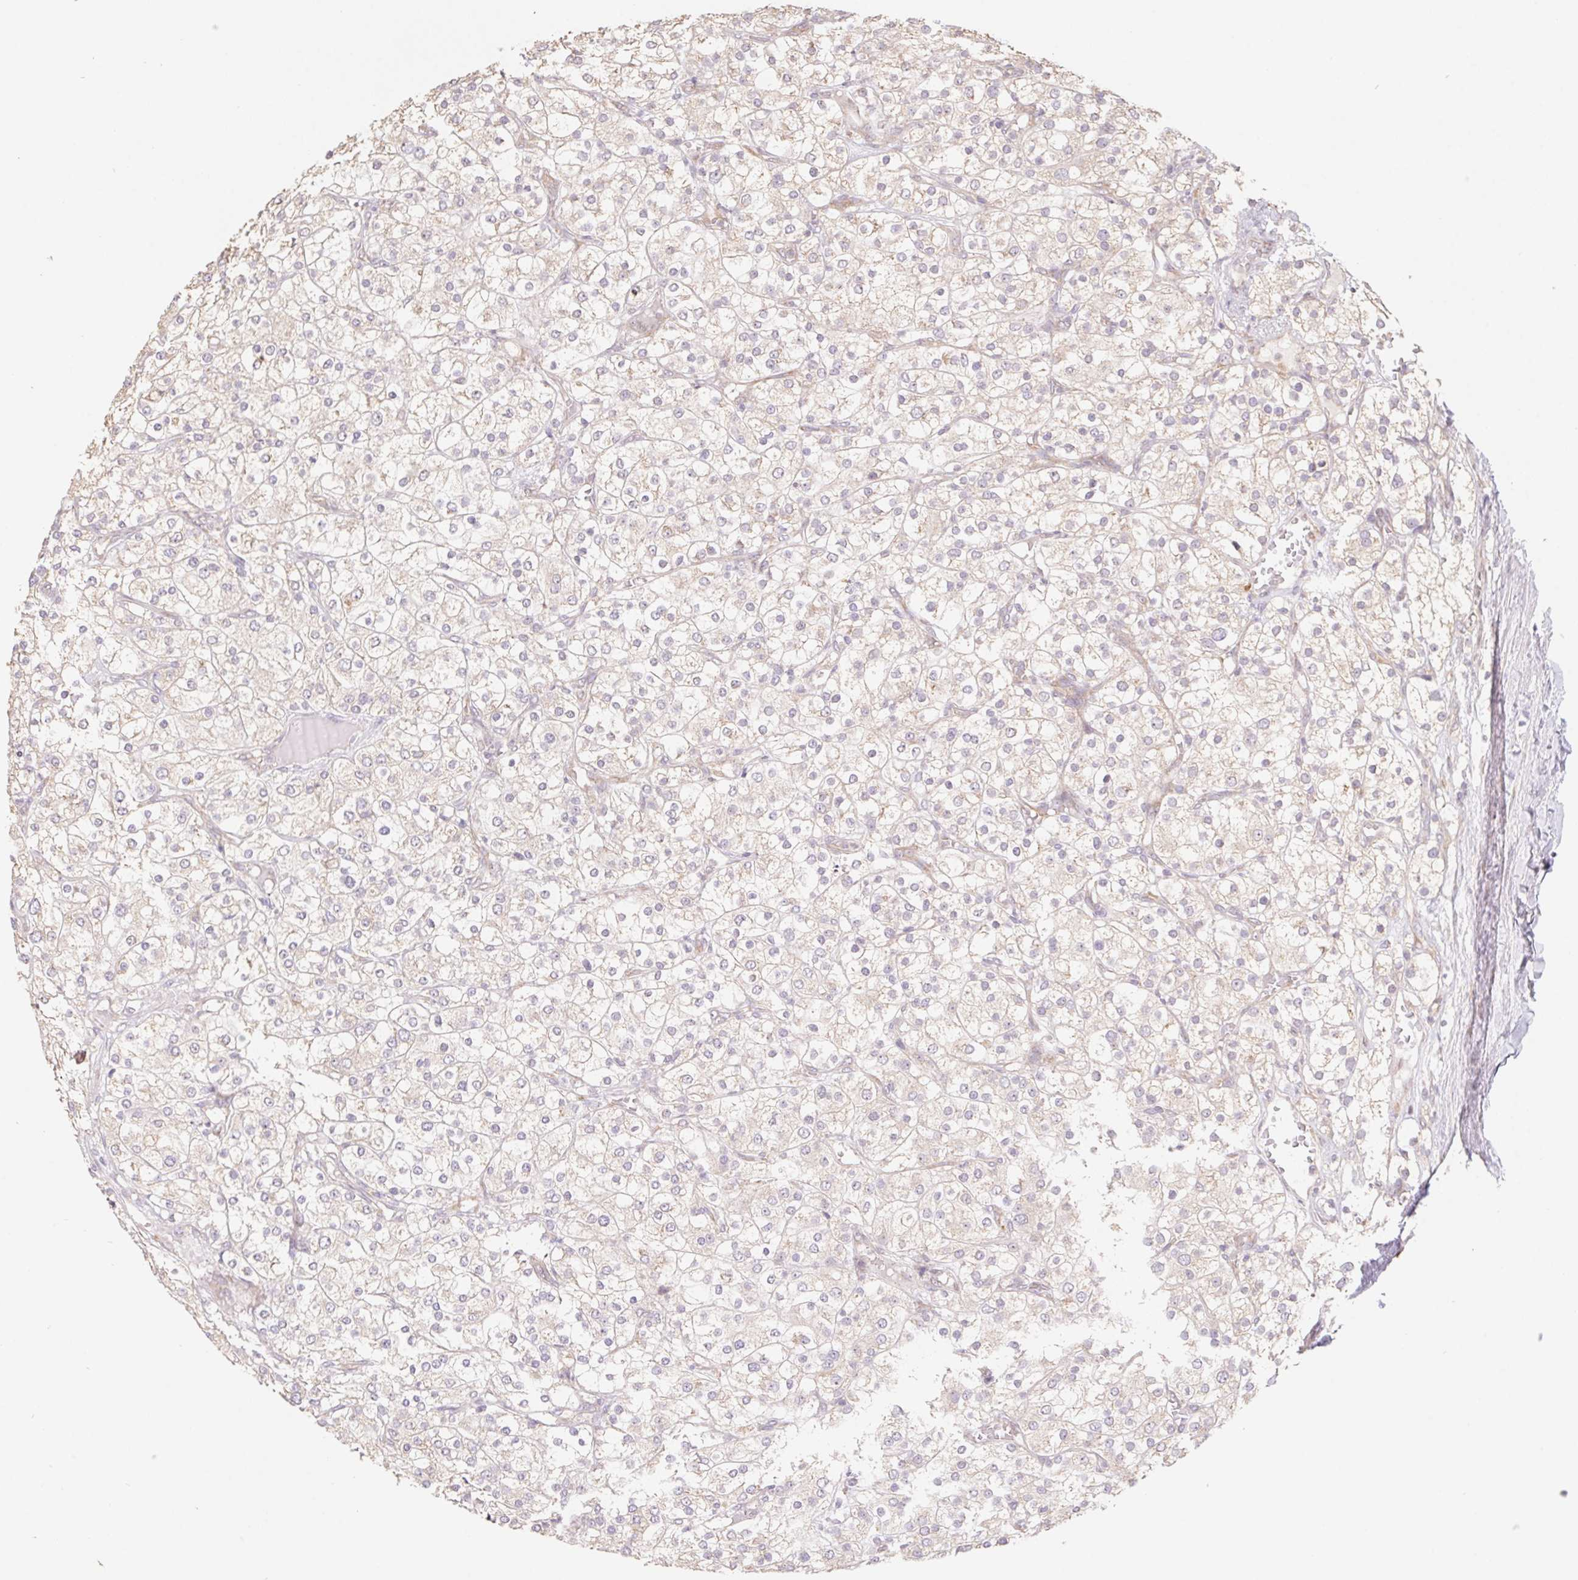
{"staining": {"intensity": "negative", "quantity": "none", "location": "none"}, "tissue": "renal cancer", "cell_type": "Tumor cells", "image_type": "cancer", "snomed": [{"axis": "morphology", "description": "Adenocarcinoma, NOS"}, {"axis": "topography", "description": "Kidney"}], "caption": "Renal cancer was stained to show a protein in brown. There is no significant expression in tumor cells.", "gene": "RPL27A", "patient": {"sex": "male", "age": 80}}